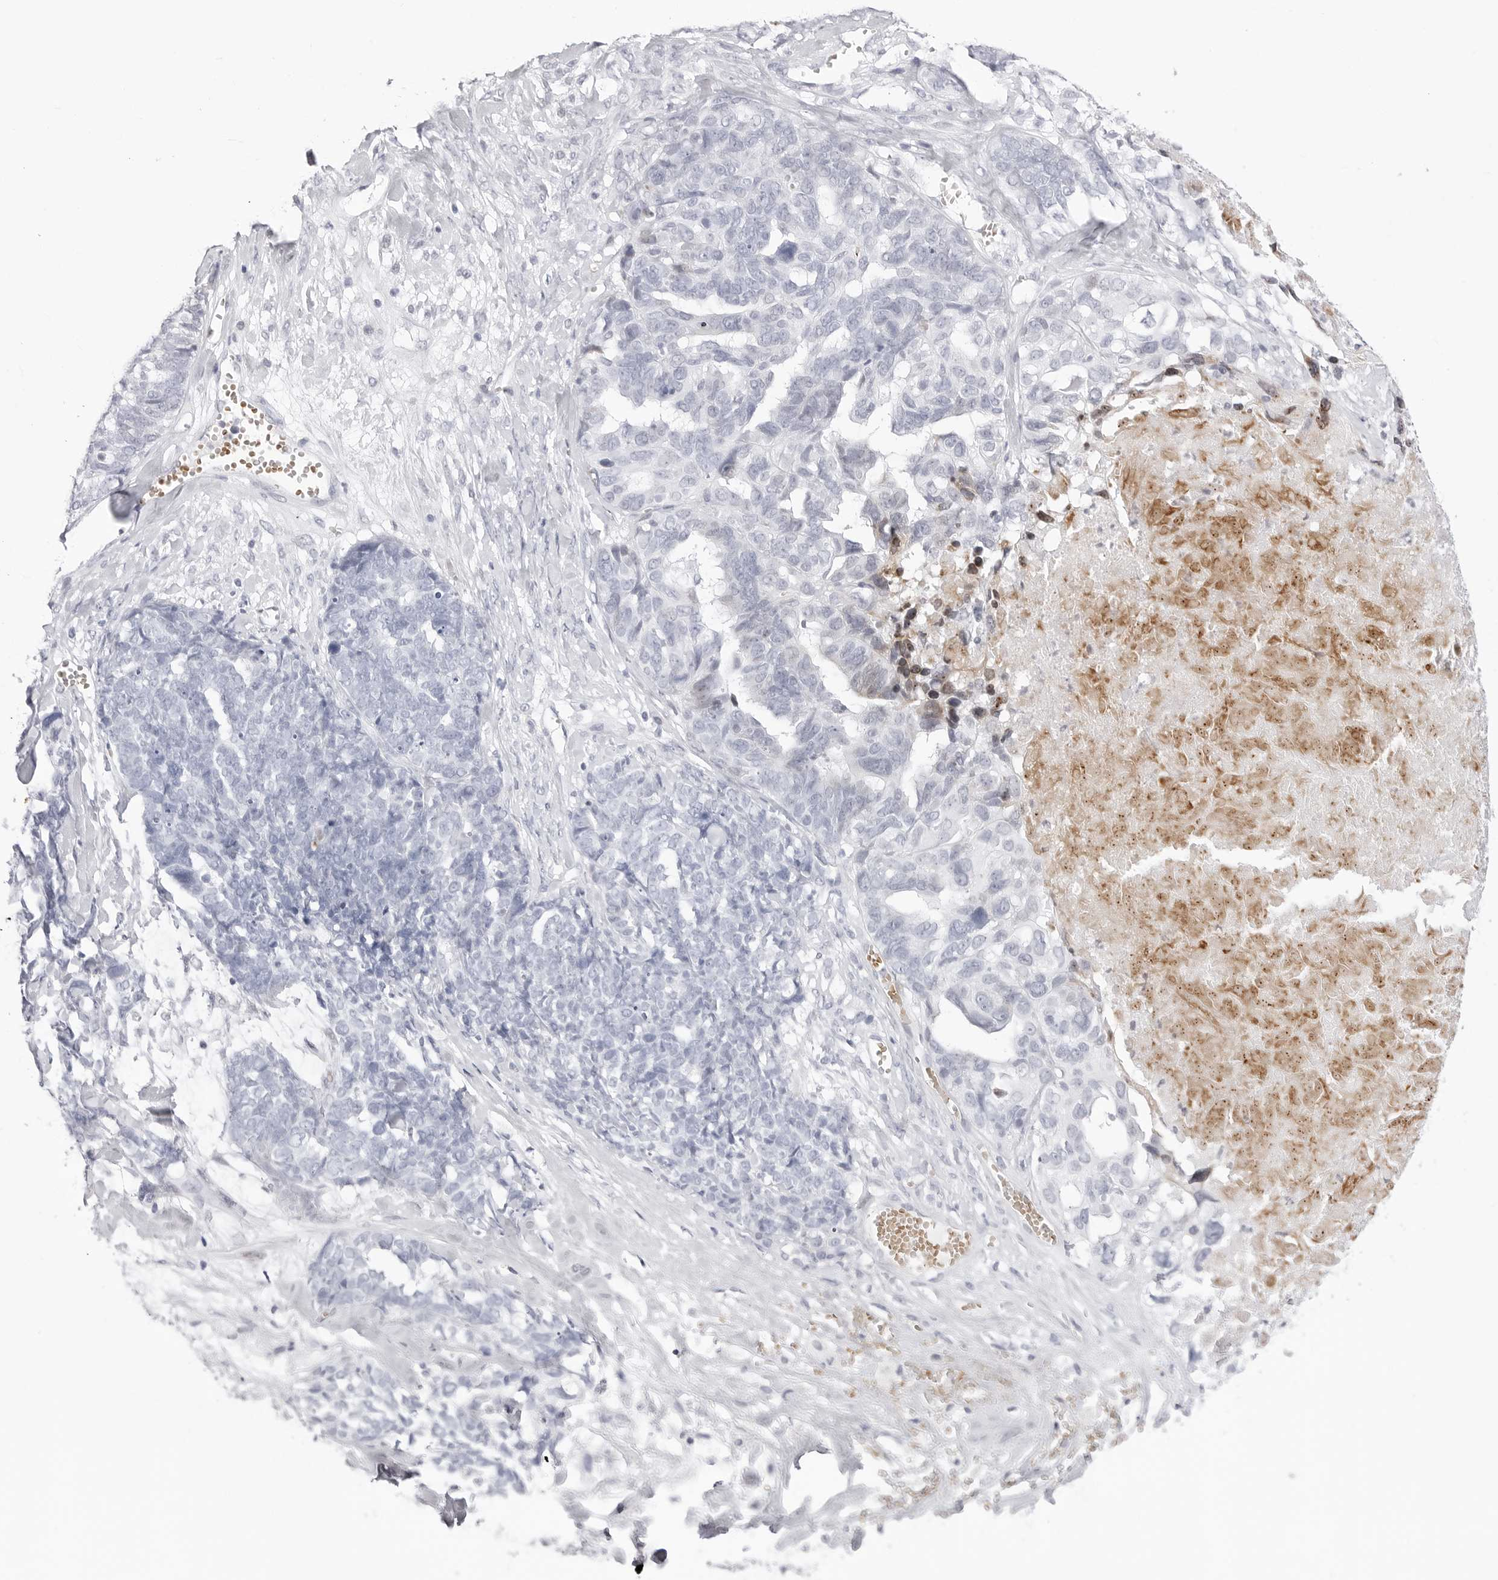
{"staining": {"intensity": "negative", "quantity": "none", "location": "none"}, "tissue": "ovarian cancer", "cell_type": "Tumor cells", "image_type": "cancer", "snomed": [{"axis": "morphology", "description": "Cystadenocarcinoma, serous, NOS"}, {"axis": "topography", "description": "Ovary"}], "caption": "Ovarian cancer stained for a protein using immunohistochemistry exhibits no staining tumor cells.", "gene": "TSSK1B", "patient": {"sex": "female", "age": 79}}